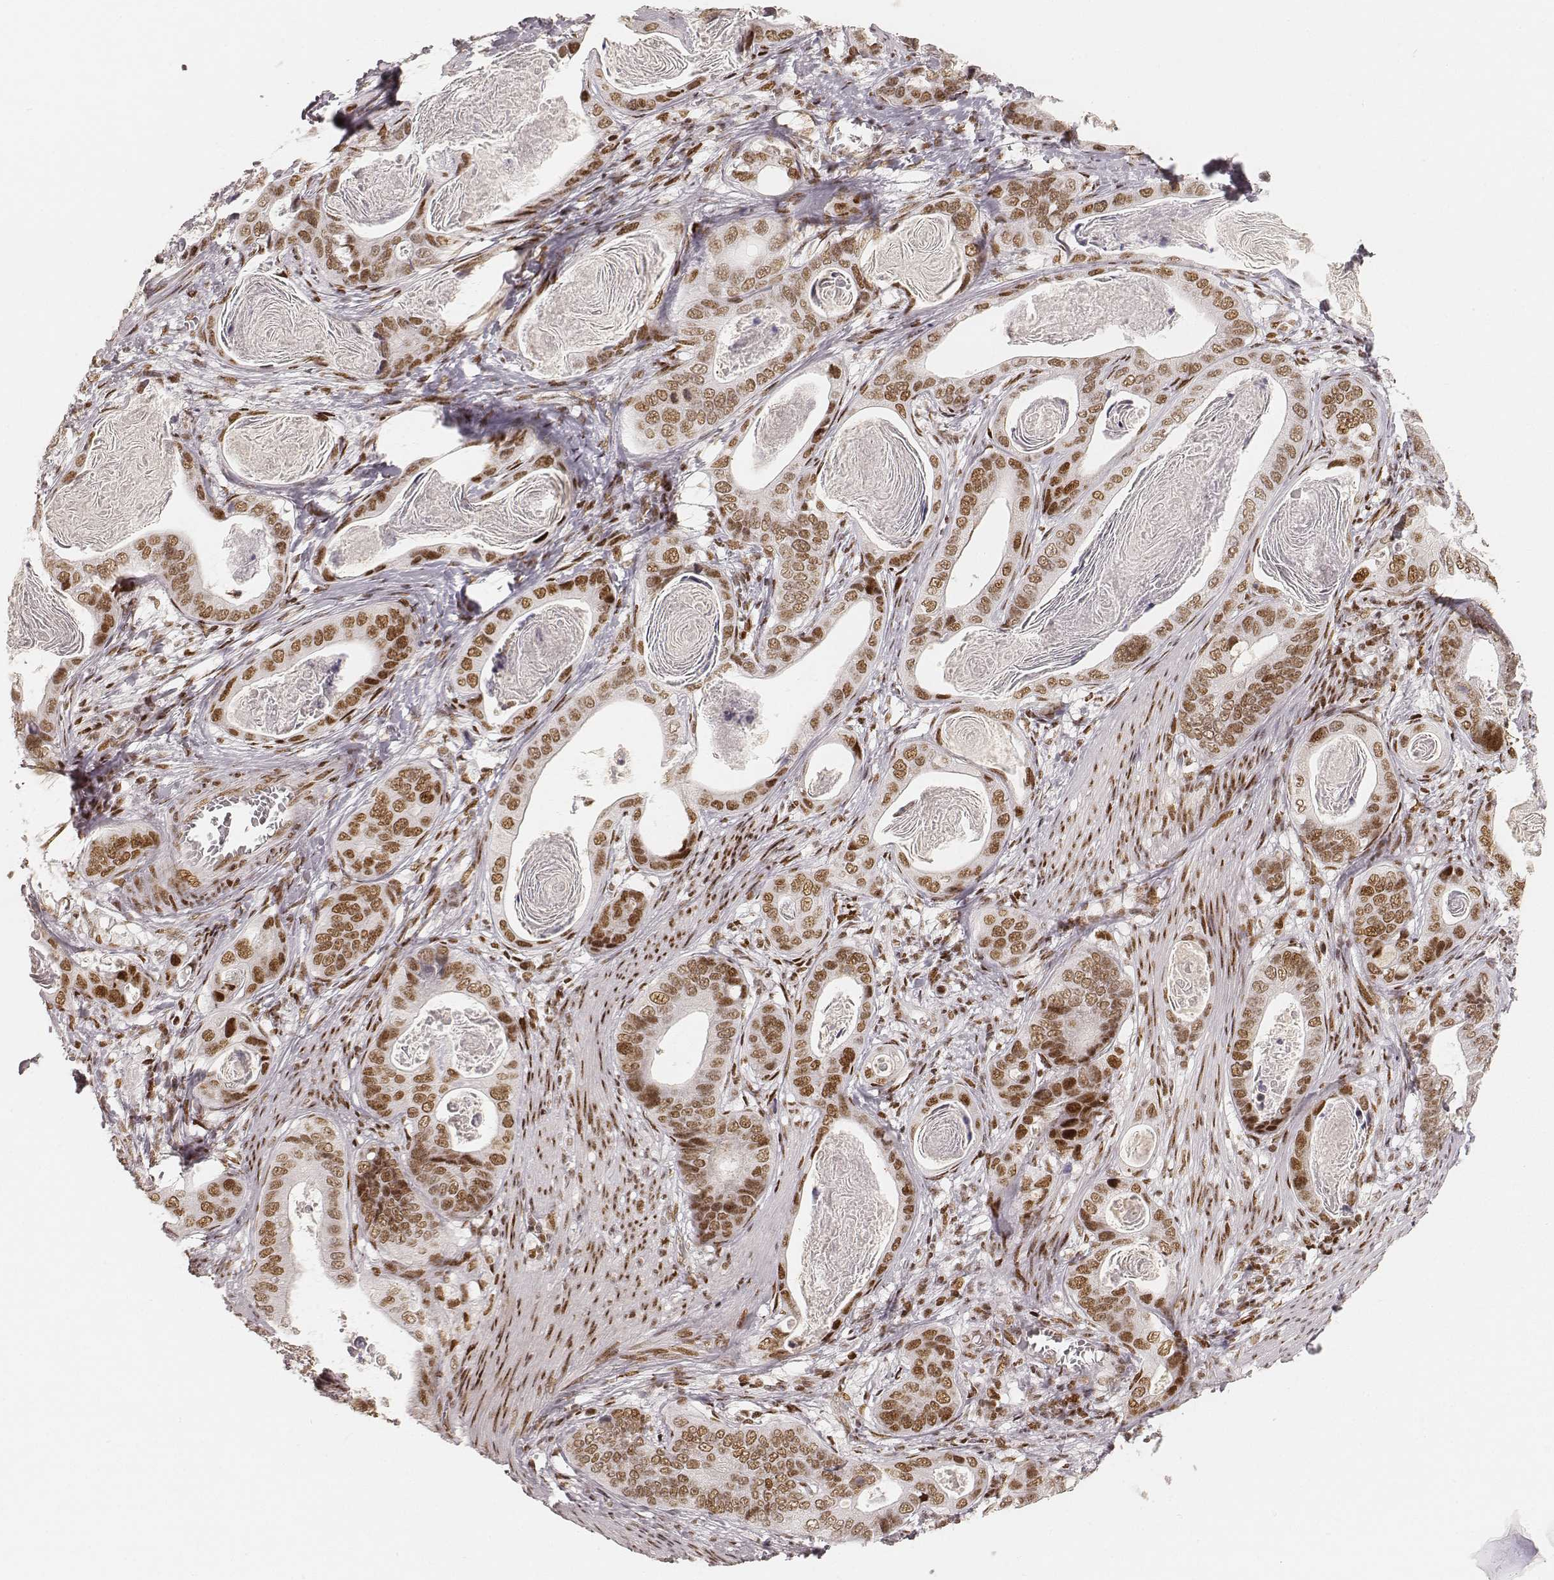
{"staining": {"intensity": "moderate", "quantity": ">75%", "location": "nuclear"}, "tissue": "stomach cancer", "cell_type": "Tumor cells", "image_type": "cancer", "snomed": [{"axis": "morphology", "description": "Adenocarcinoma, NOS"}, {"axis": "topography", "description": "Stomach"}], "caption": "This micrograph displays immunohistochemistry staining of human stomach cancer (adenocarcinoma), with medium moderate nuclear expression in approximately >75% of tumor cells.", "gene": "HNRNPC", "patient": {"sex": "male", "age": 84}}